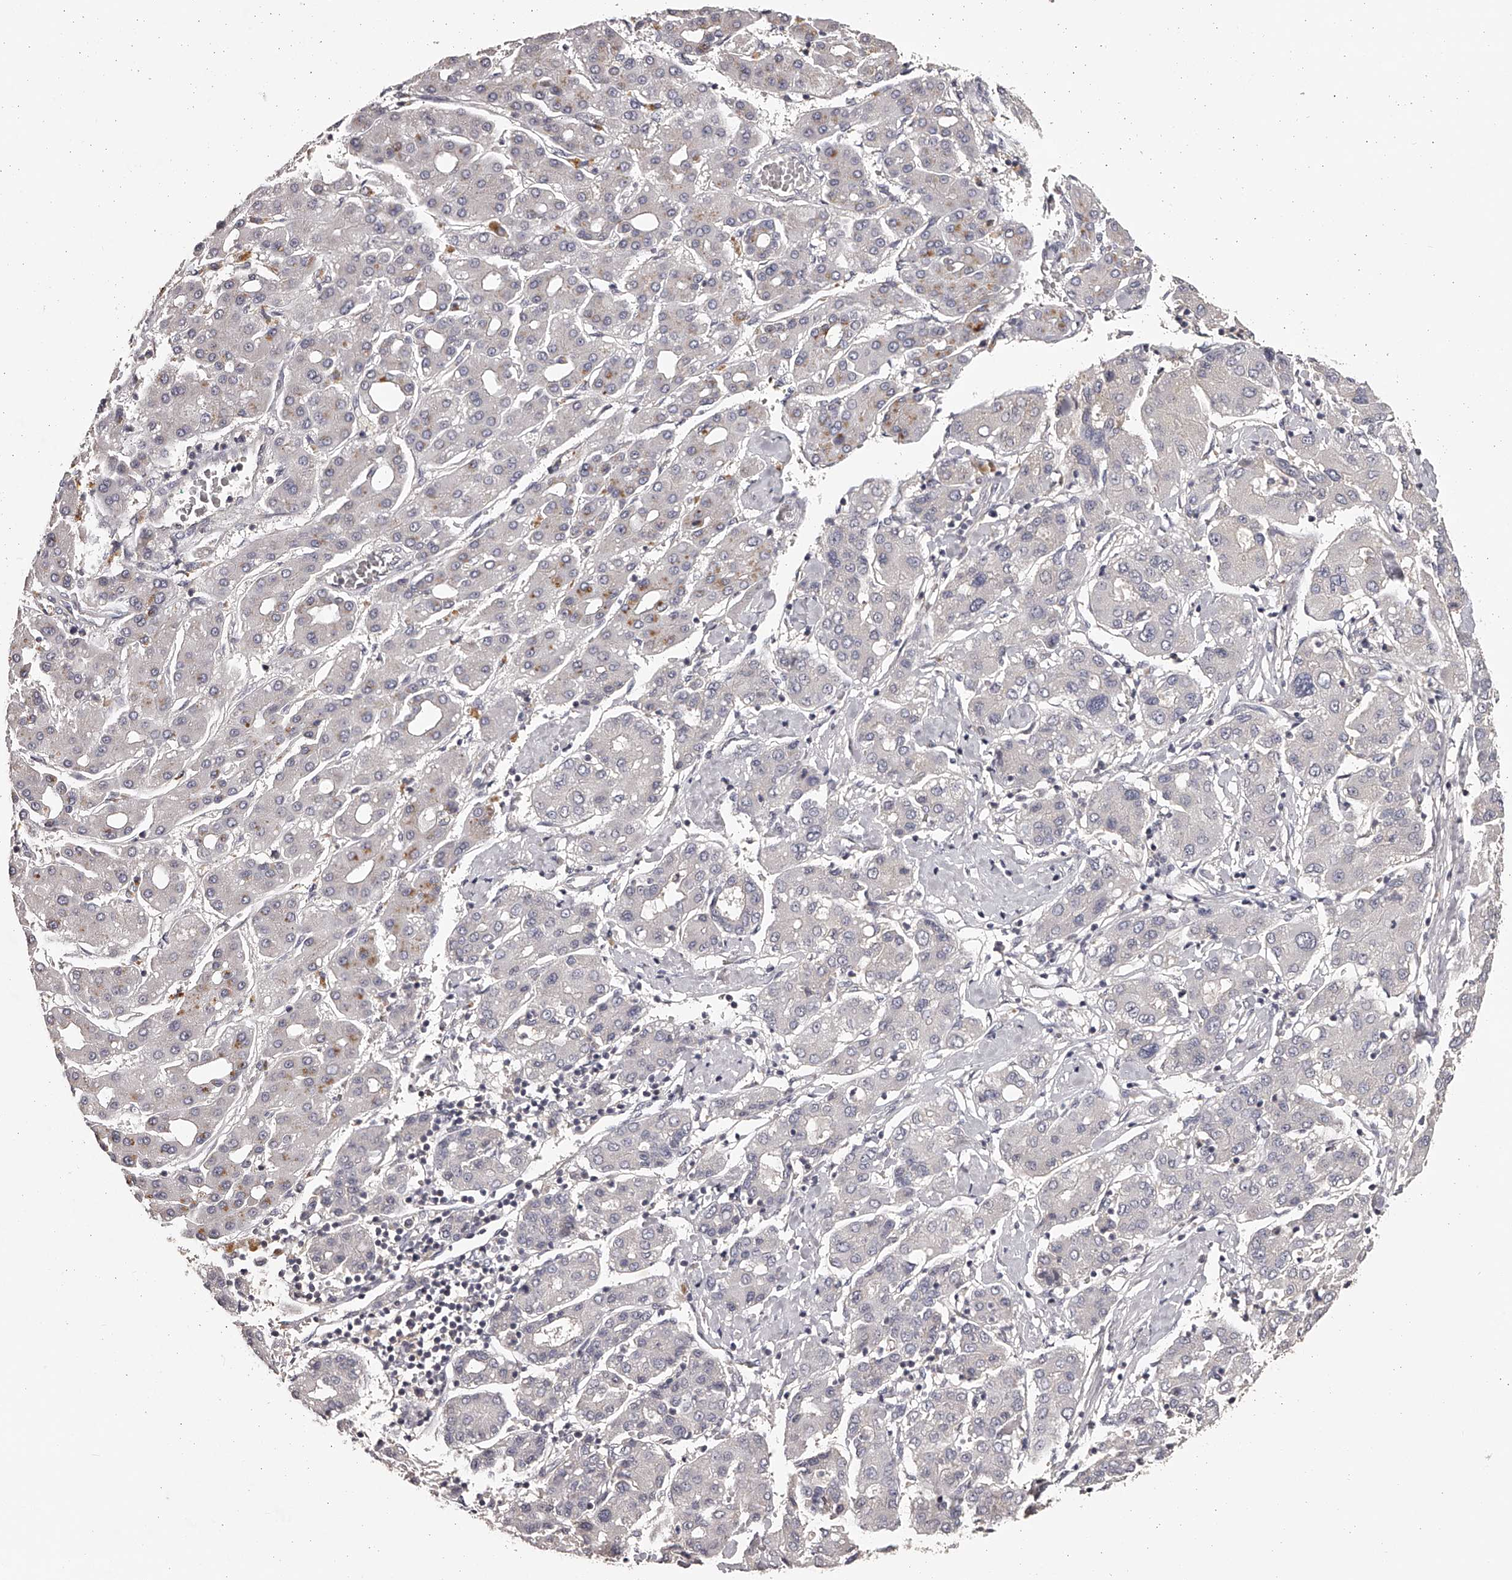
{"staining": {"intensity": "negative", "quantity": "none", "location": "none"}, "tissue": "liver cancer", "cell_type": "Tumor cells", "image_type": "cancer", "snomed": [{"axis": "morphology", "description": "Carcinoma, Hepatocellular, NOS"}, {"axis": "topography", "description": "Liver"}], "caption": "DAB immunohistochemical staining of liver hepatocellular carcinoma demonstrates no significant staining in tumor cells. (Immunohistochemistry, brightfield microscopy, high magnification).", "gene": "TNN", "patient": {"sex": "male", "age": 65}}